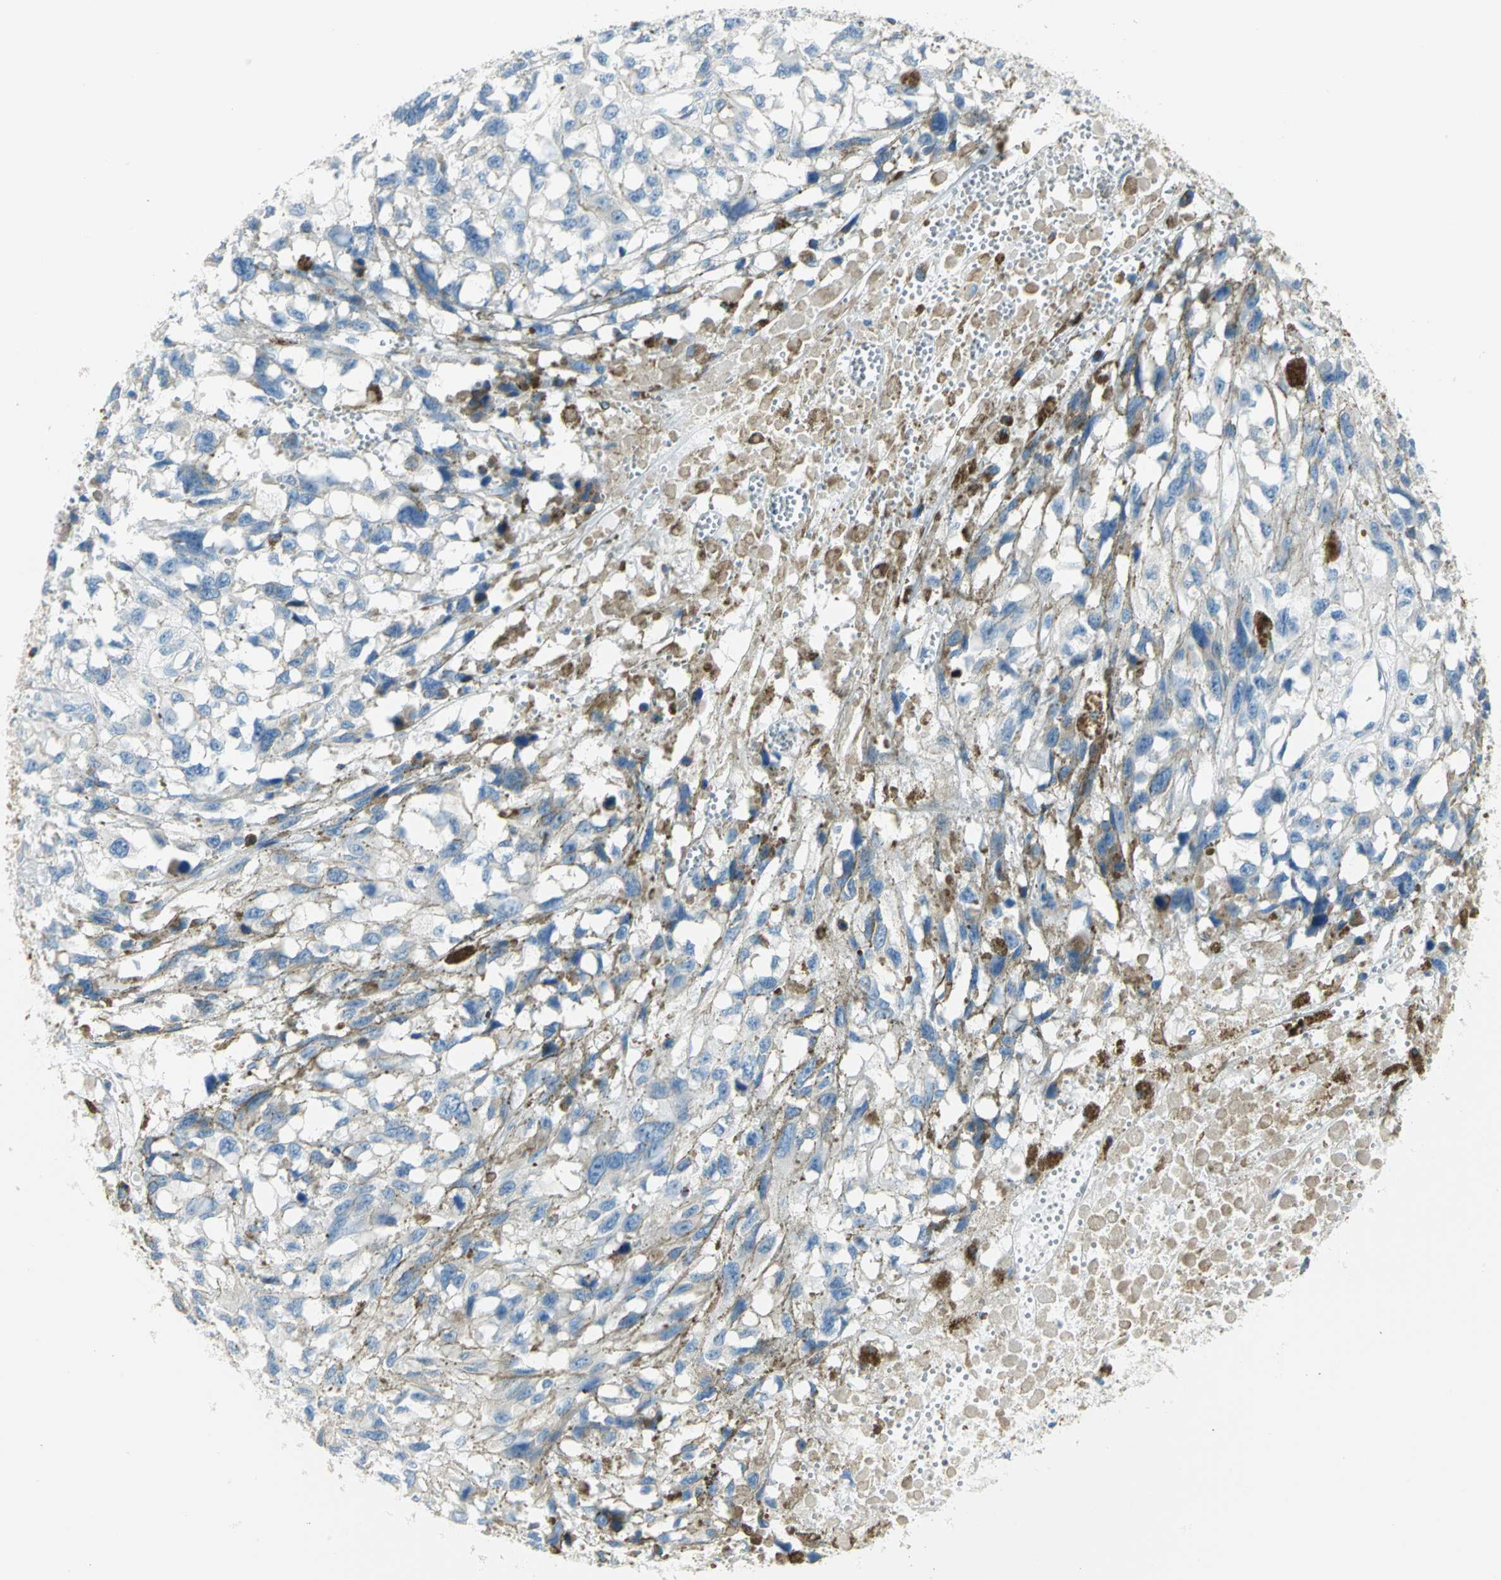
{"staining": {"intensity": "negative", "quantity": "none", "location": "none"}, "tissue": "melanoma", "cell_type": "Tumor cells", "image_type": "cancer", "snomed": [{"axis": "morphology", "description": "Malignant melanoma, Metastatic site"}, {"axis": "topography", "description": "Lymph node"}], "caption": "The photomicrograph displays no staining of tumor cells in melanoma.", "gene": "ALOX15", "patient": {"sex": "male", "age": 59}}